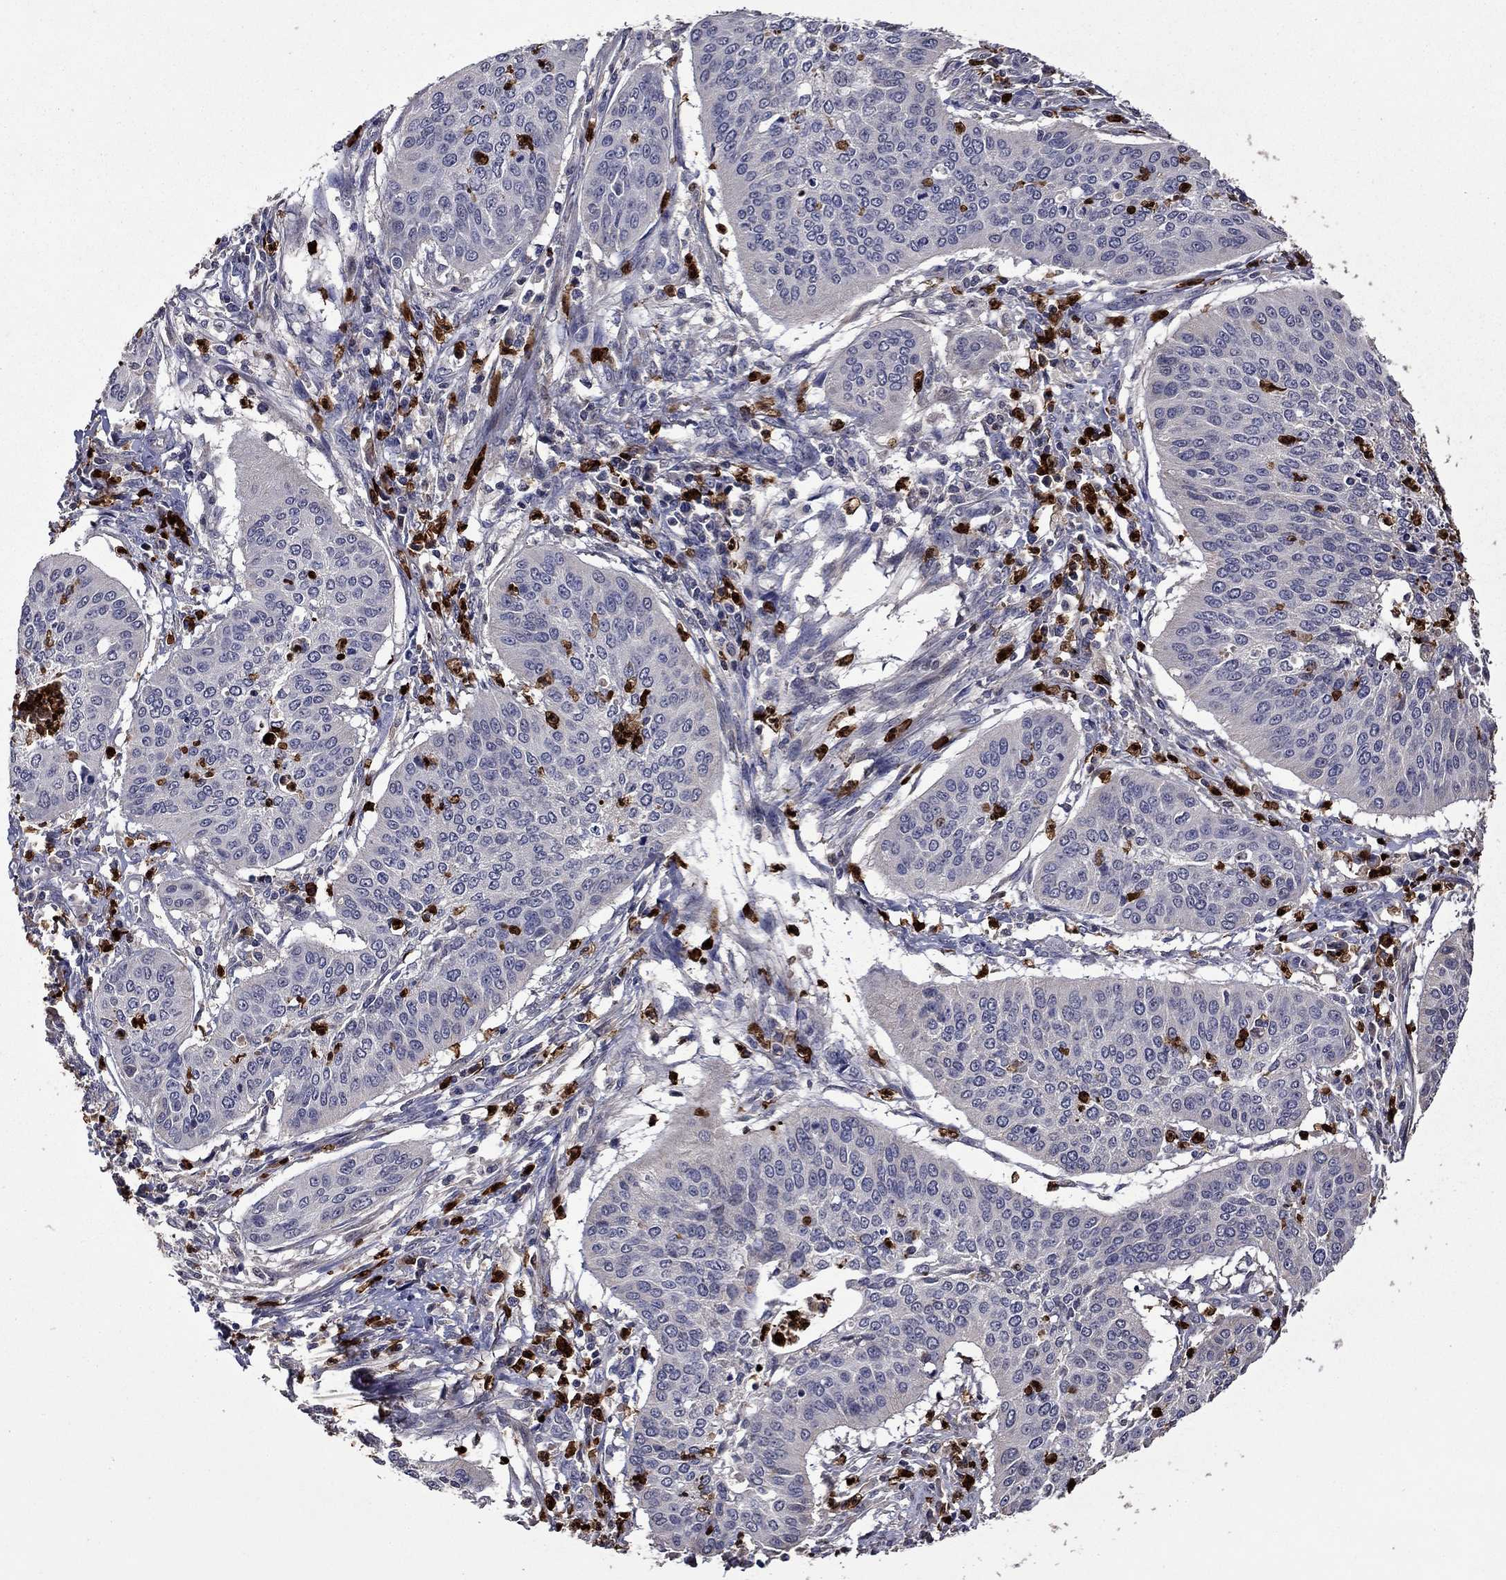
{"staining": {"intensity": "negative", "quantity": "none", "location": "none"}, "tissue": "cervical cancer", "cell_type": "Tumor cells", "image_type": "cancer", "snomed": [{"axis": "morphology", "description": "Normal tissue, NOS"}, {"axis": "morphology", "description": "Squamous cell carcinoma, NOS"}, {"axis": "topography", "description": "Cervix"}], "caption": "The image demonstrates no significant staining in tumor cells of cervical cancer. The staining was performed using DAB to visualize the protein expression in brown, while the nuclei were stained in blue with hematoxylin (Magnification: 20x).", "gene": "SATB1", "patient": {"sex": "female", "age": 39}}